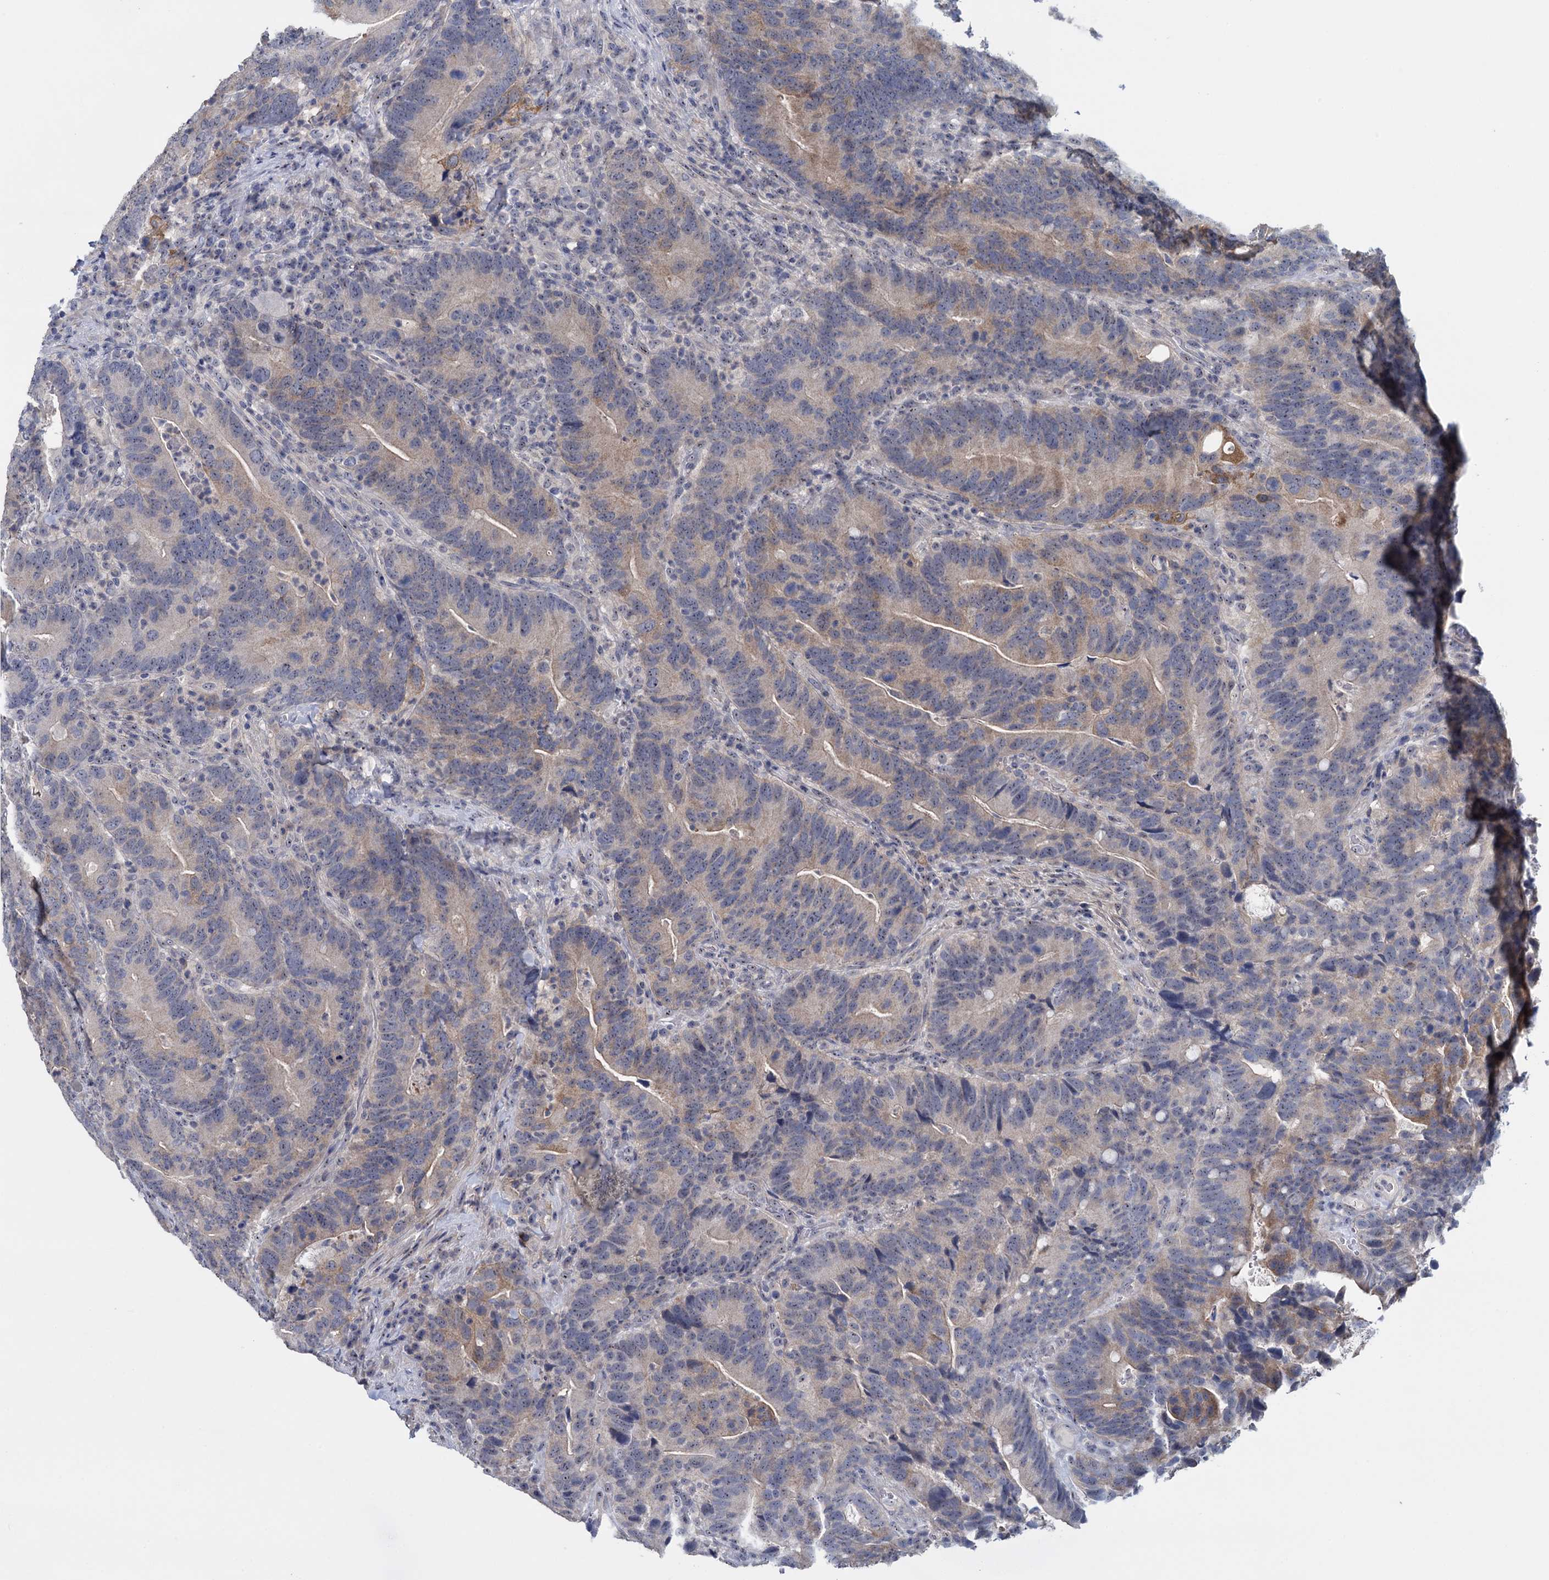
{"staining": {"intensity": "moderate", "quantity": "<25%", "location": "cytoplasmic/membranous"}, "tissue": "colorectal cancer", "cell_type": "Tumor cells", "image_type": "cancer", "snomed": [{"axis": "morphology", "description": "Adenocarcinoma, NOS"}, {"axis": "topography", "description": "Colon"}], "caption": "Moderate cytoplasmic/membranous staining for a protein is appreciated in about <25% of tumor cells of colorectal cancer (adenocarcinoma) using immunohistochemistry (IHC).", "gene": "SFN", "patient": {"sex": "female", "age": 66}}